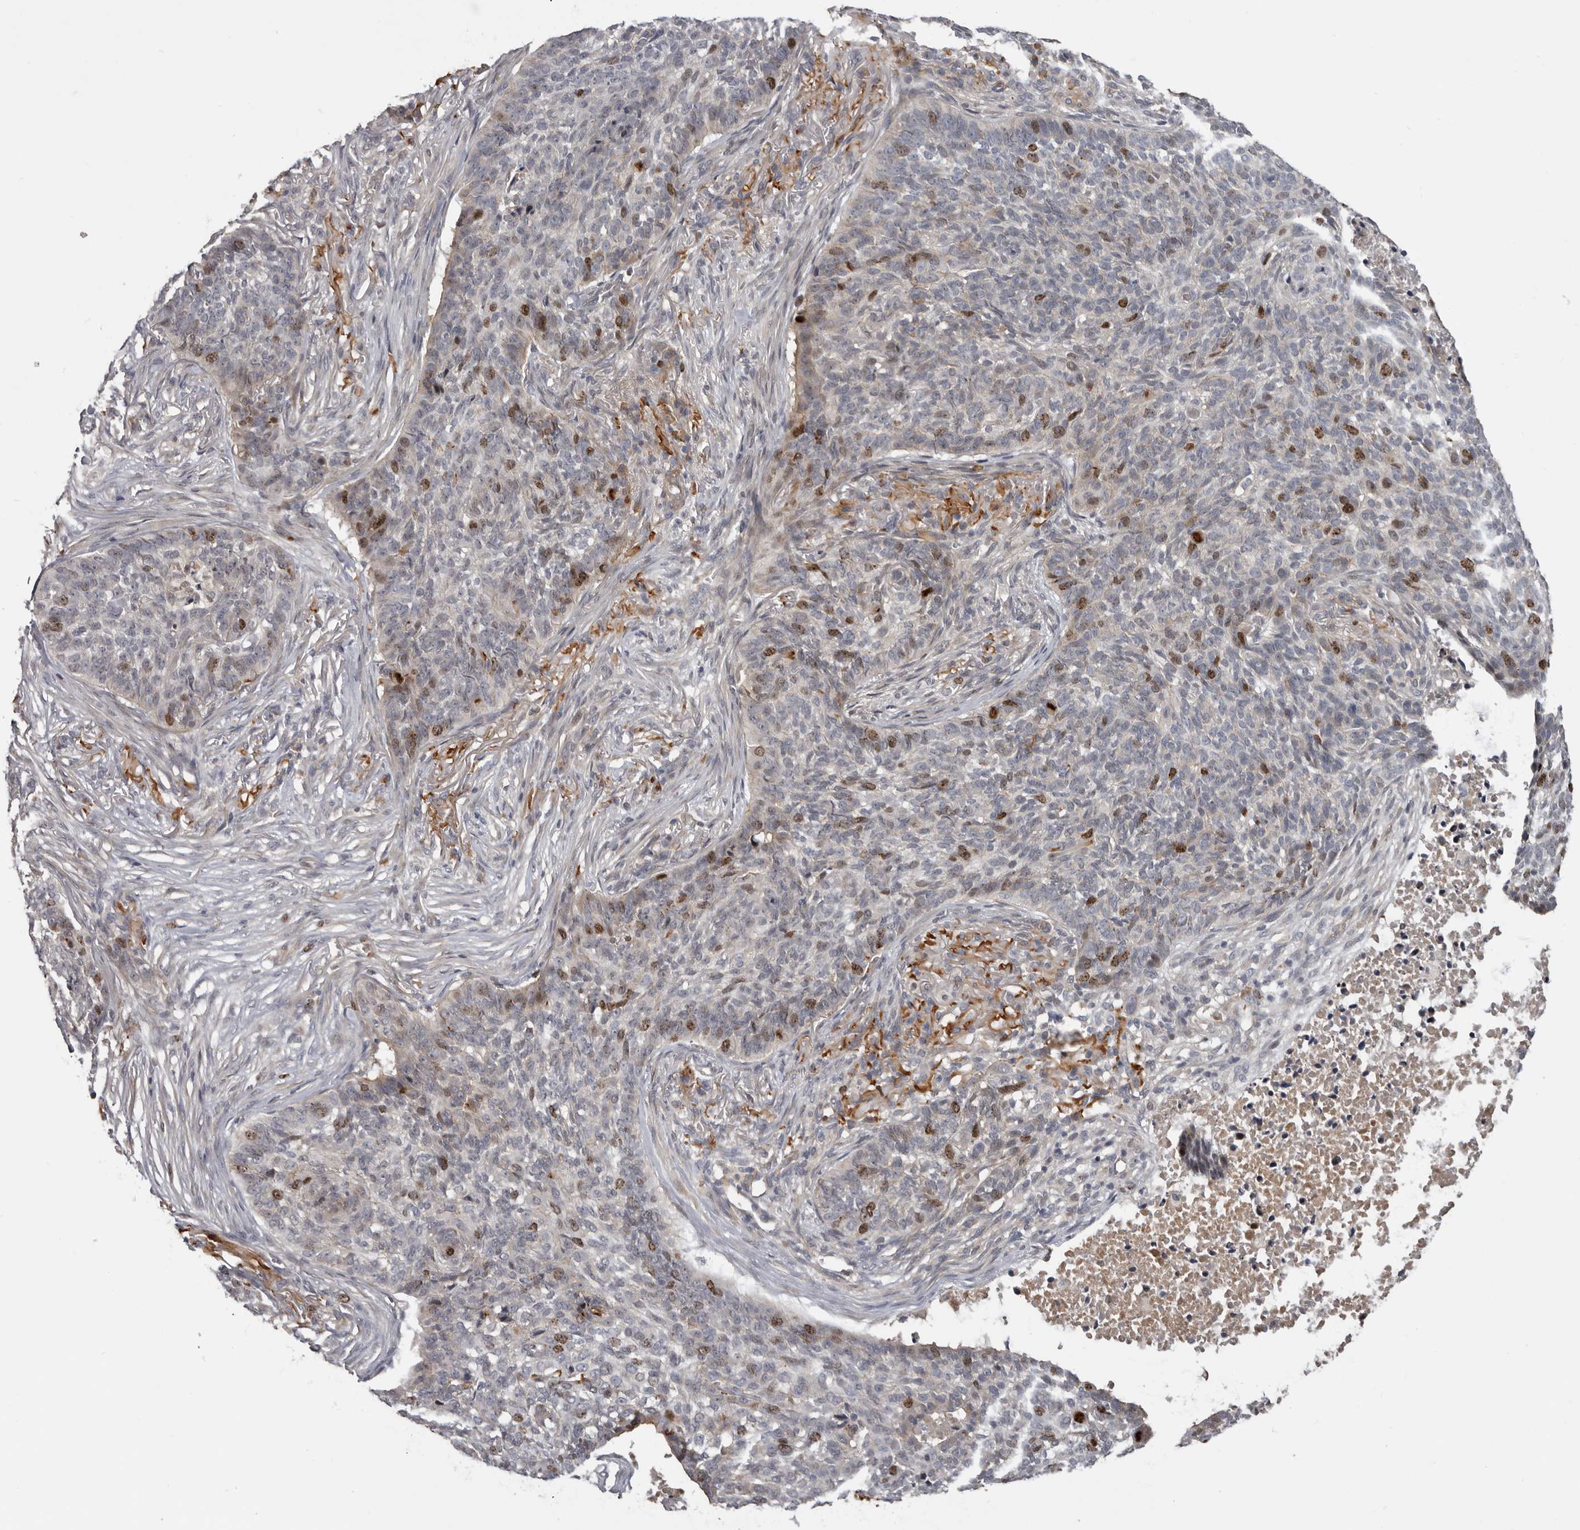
{"staining": {"intensity": "moderate", "quantity": "<25%", "location": "nuclear"}, "tissue": "skin cancer", "cell_type": "Tumor cells", "image_type": "cancer", "snomed": [{"axis": "morphology", "description": "Basal cell carcinoma"}, {"axis": "topography", "description": "Skin"}], "caption": "A photomicrograph of human skin cancer stained for a protein displays moderate nuclear brown staining in tumor cells.", "gene": "CDCA8", "patient": {"sex": "male", "age": 85}}